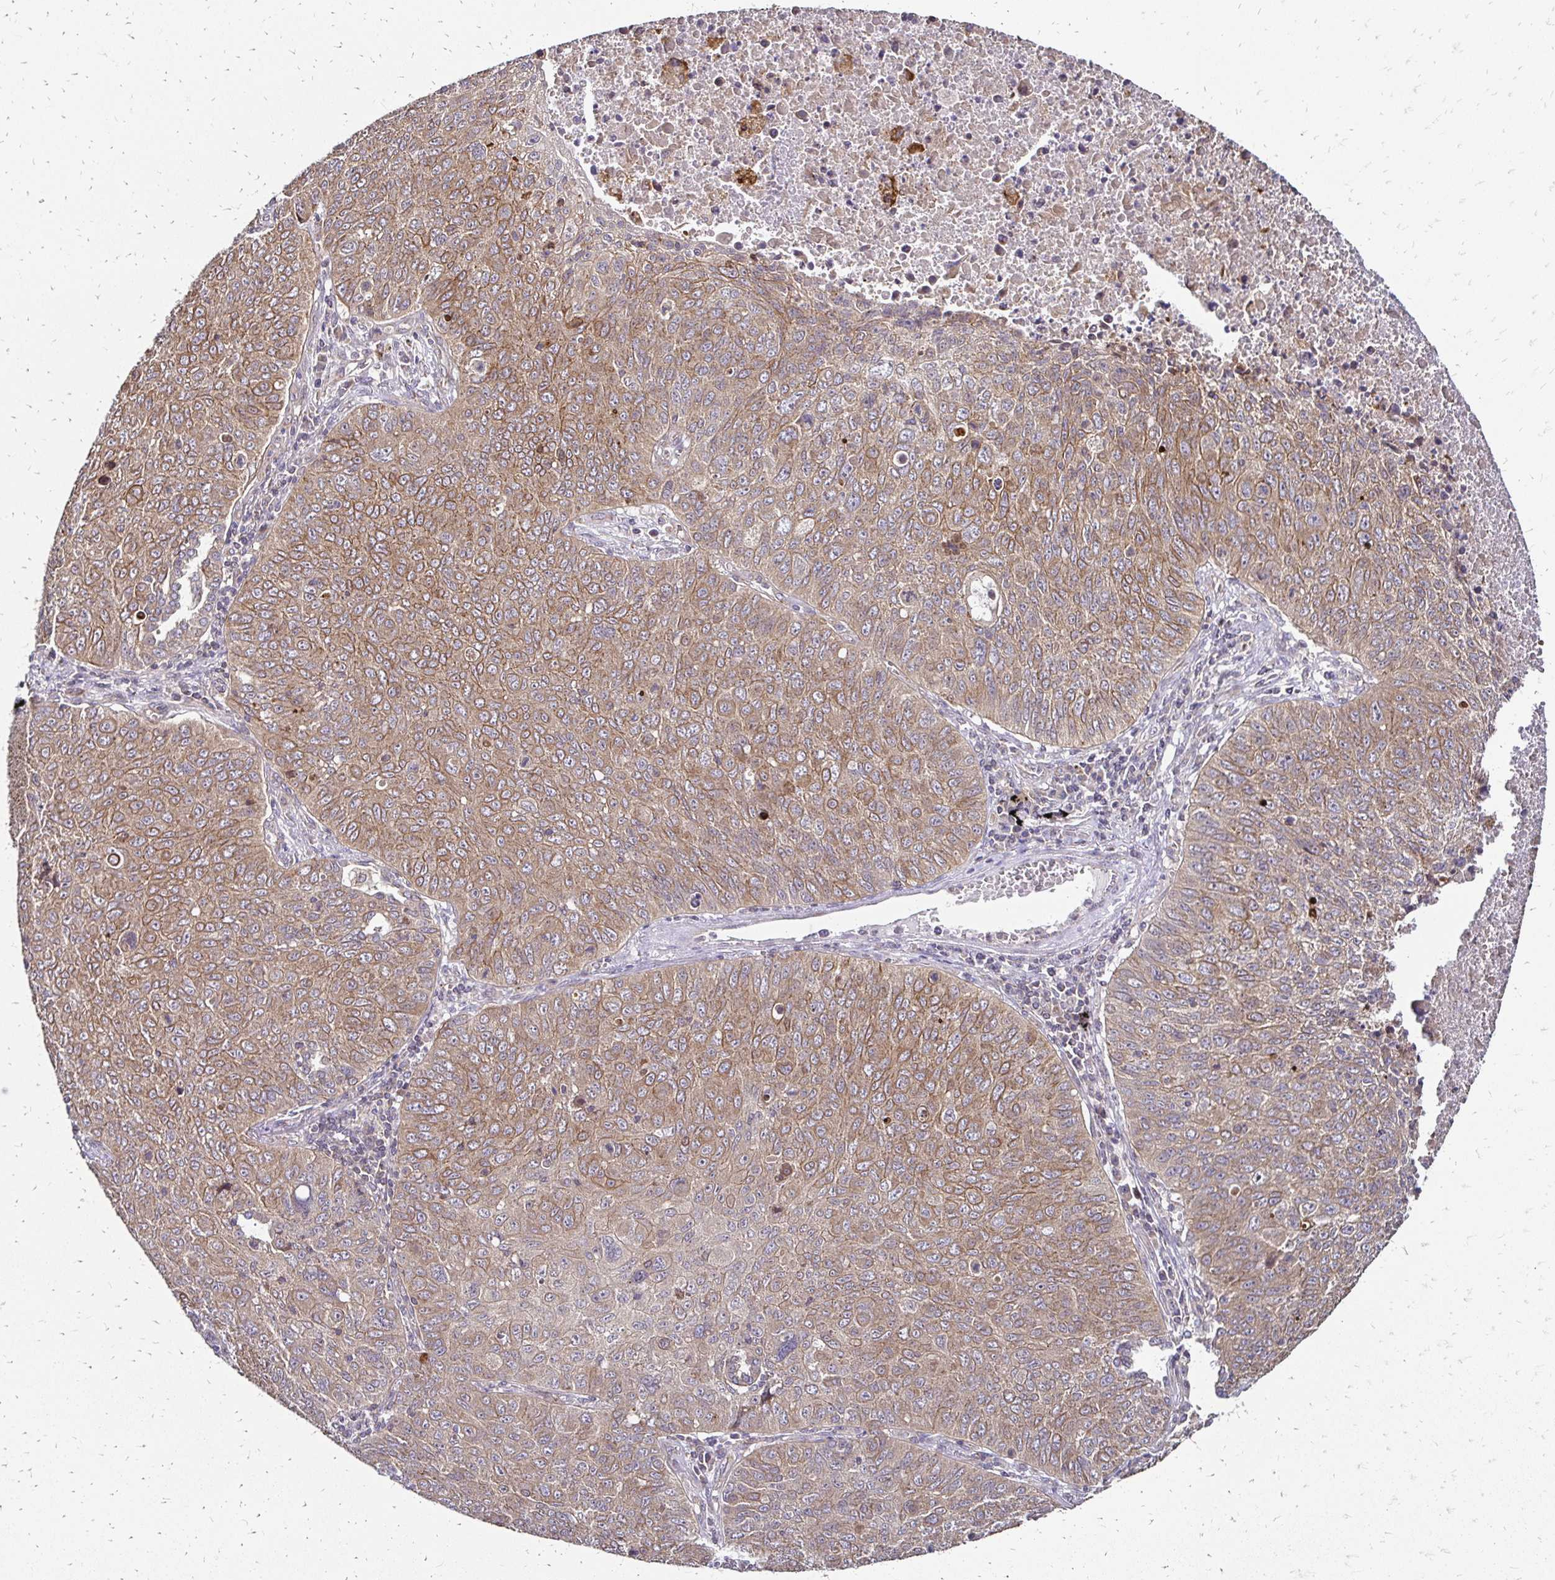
{"staining": {"intensity": "moderate", "quantity": "25%-75%", "location": "cytoplasmic/membranous"}, "tissue": "lung cancer", "cell_type": "Tumor cells", "image_type": "cancer", "snomed": [{"axis": "morphology", "description": "Normal morphology"}, {"axis": "morphology", "description": "Aneuploidy"}, {"axis": "morphology", "description": "Squamous cell carcinoma, NOS"}, {"axis": "topography", "description": "Lymph node"}, {"axis": "topography", "description": "Lung"}], "caption": "A brown stain shows moderate cytoplasmic/membranous staining of a protein in human aneuploidy (lung) tumor cells. Immunohistochemistry (ihc) stains the protein of interest in brown and the nuclei are stained blue.", "gene": "ZW10", "patient": {"sex": "female", "age": 76}}